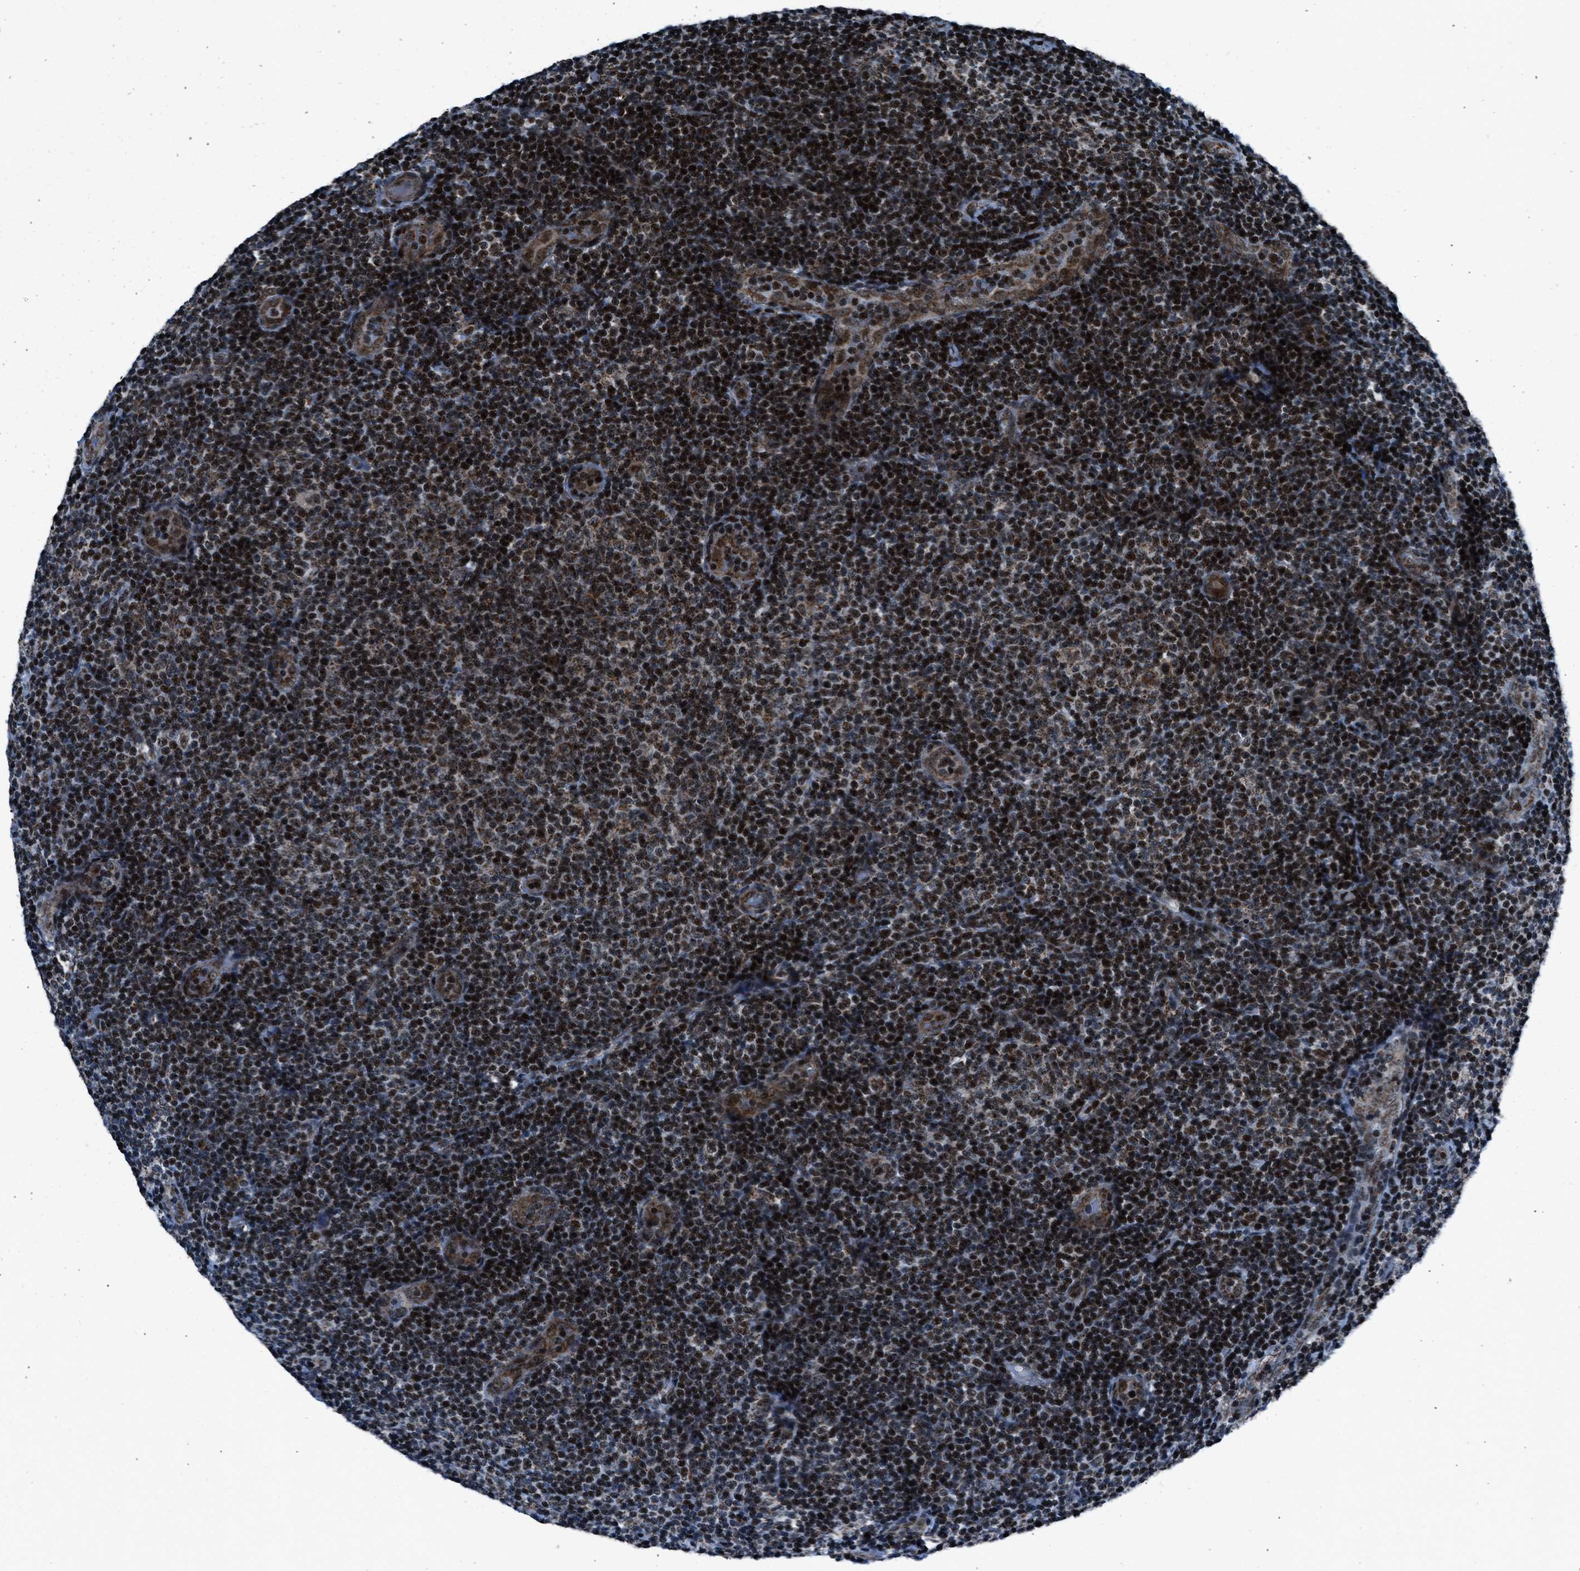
{"staining": {"intensity": "strong", "quantity": ">75%", "location": "nuclear"}, "tissue": "lymphoma", "cell_type": "Tumor cells", "image_type": "cancer", "snomed": [{"axis": "morphology", "description": "Malignant lymphoma, non-Hodgkin's type, Low grade"}, {"axis": "topography", "description": "Lymph node"}], "caption": "A high amount of strong nuclear expression is appreciated in about >75% of tumor cells in lymphoma tissue.", "gene": "MORC3", "patient": {"sex": "male", "age": 83}}